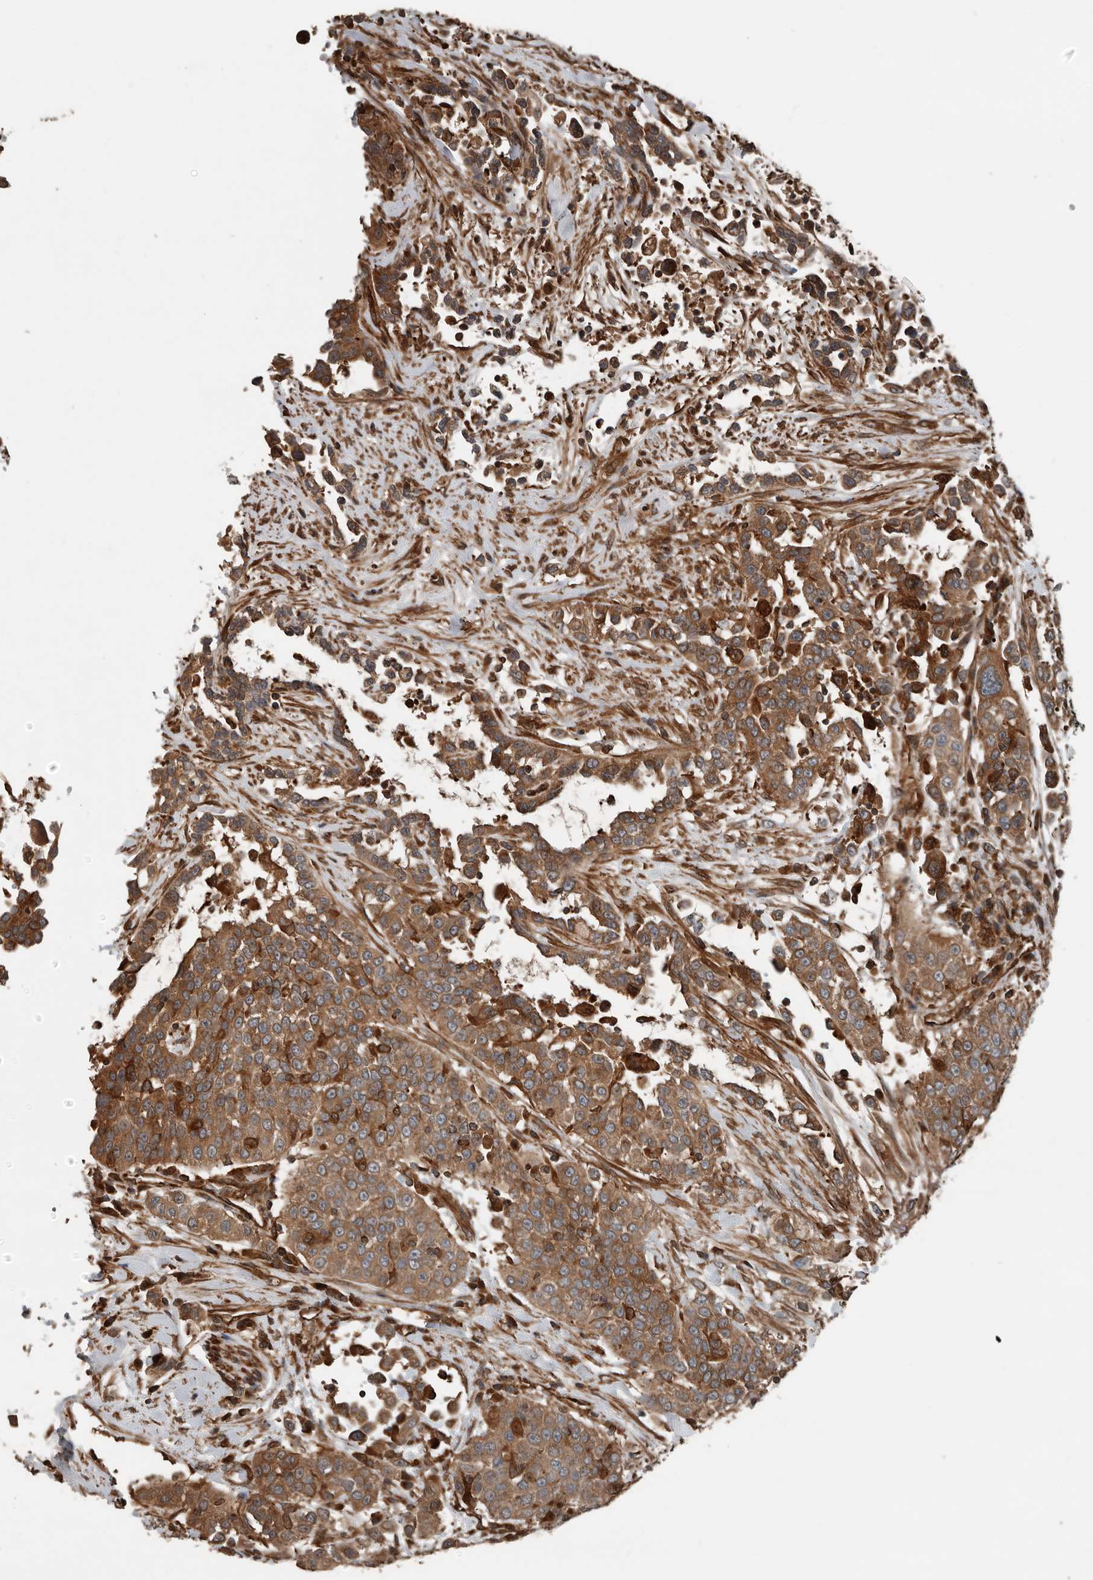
{"staining": {"intensity": "moderate", "quantity": ">75%", "location": "cytoplasmic/membranous"}, "tissue": "urothelial cancer", "cell_type": "Tumor cells", "image_type": "cancer", "snomed": [{"axis": "morphology", "description": "Urothelial carcinoma, High grade"}, {"axis": "topography", "description": "Urinary bladder"}], "caption": "The immunohistochemical stain labels moderate cytoplasmic/membranous positivity in tumor cells of urothelial cancer tissue. The protein of interest is stained brown, and the nuclei are stained in blue (DAB (3,3'-diaminobenzidine) IHC with brightfield microscopy, high magnification).", "gene": "YOD1", "patient": {"sex": "female", "age": 80}}